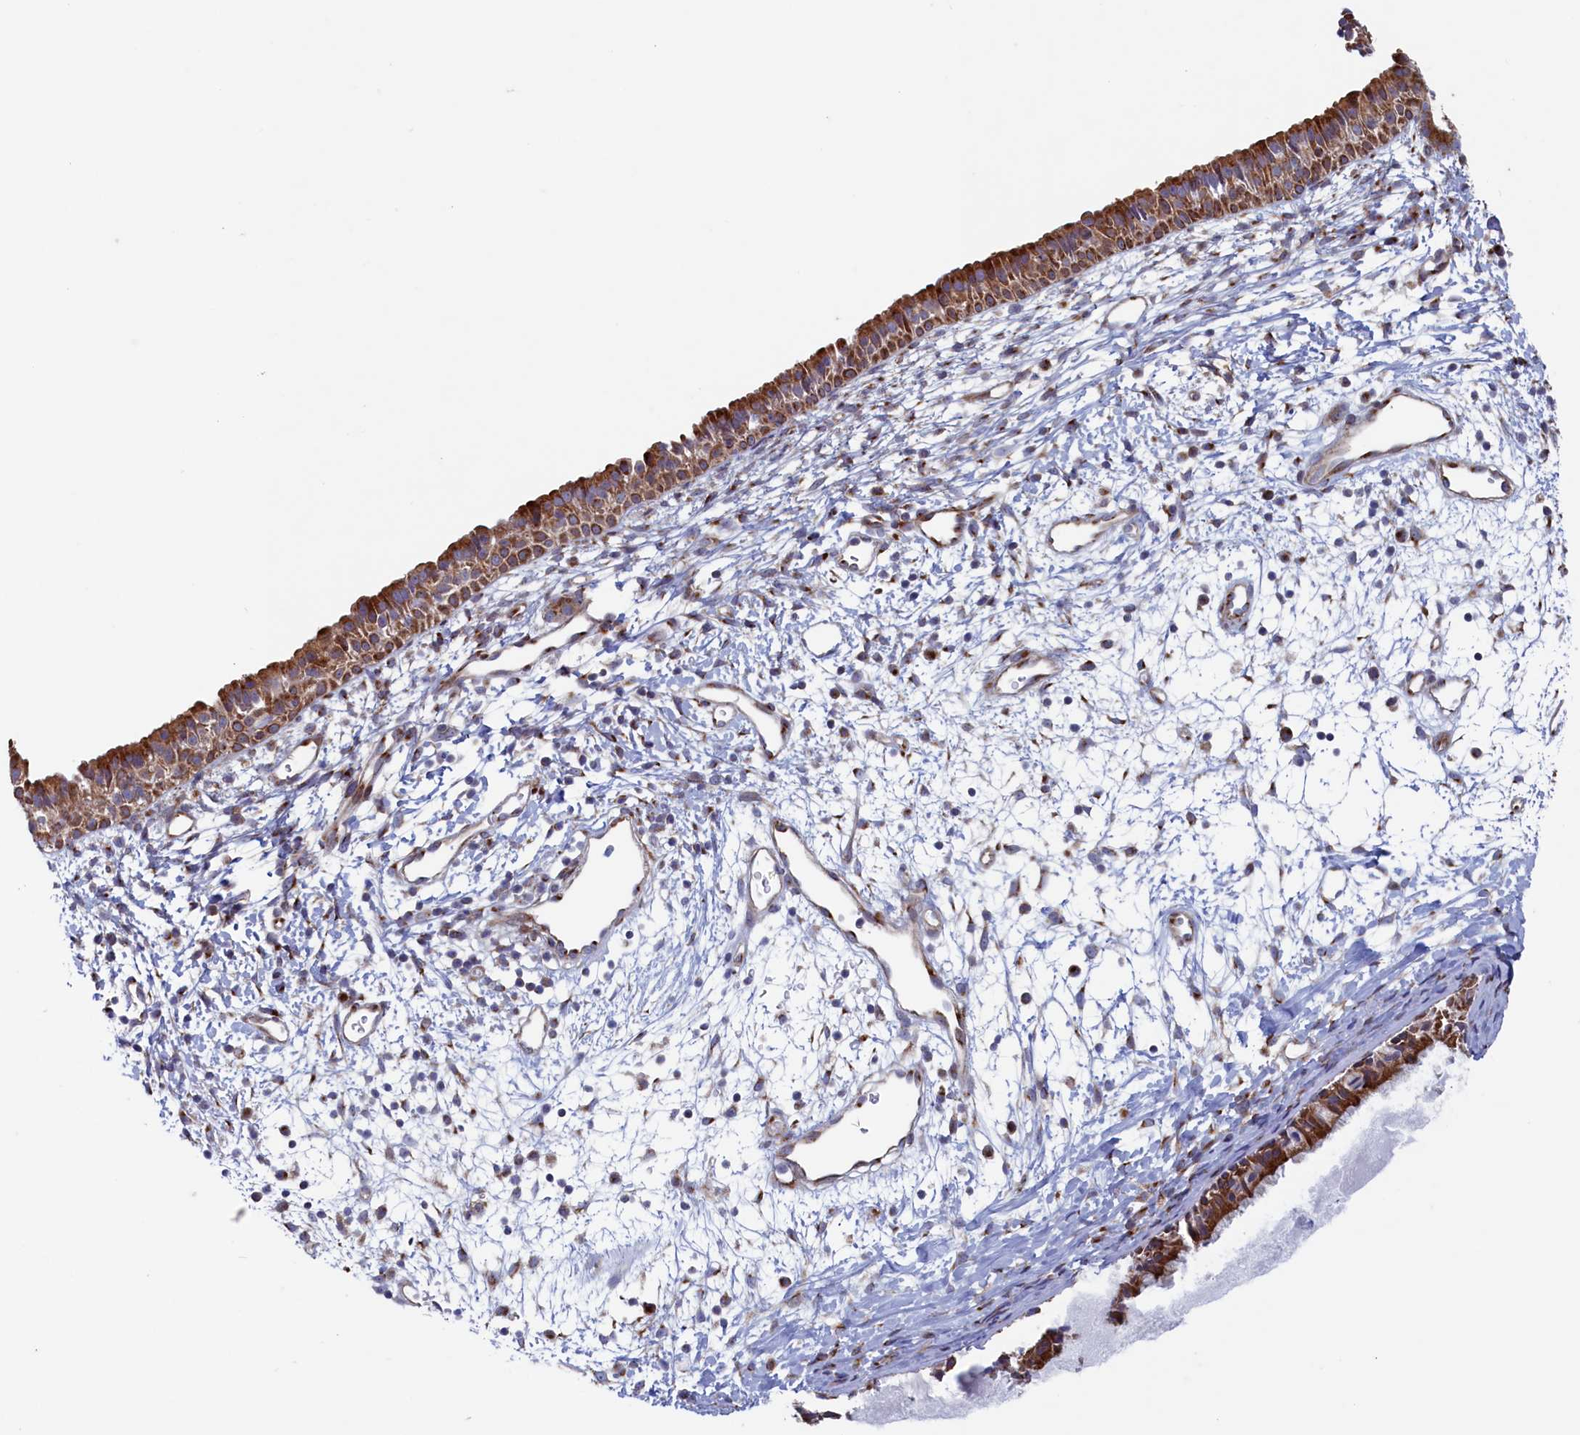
{"staining": {"intensity": "moderate", "quantity": ">75%", "location": "cytoplasmic/membranous"}, "tissue": "nasopharynx", "cell_type": "Respiratory epithelial cells", "image_type": "normal", "snomed": [{"axis": "morphology", "description": "Normal tissue, NOS"}, {"axis": "topography", "description": "Nasopharynx"}], "caption": "Moderate cytoplasmic/membranous staining is identified in approximately >75% of respiratory epithelial cells in benign nasopharynx.", "gene": "MTFMT", "patient": {"sex": "male", "age": 22}}